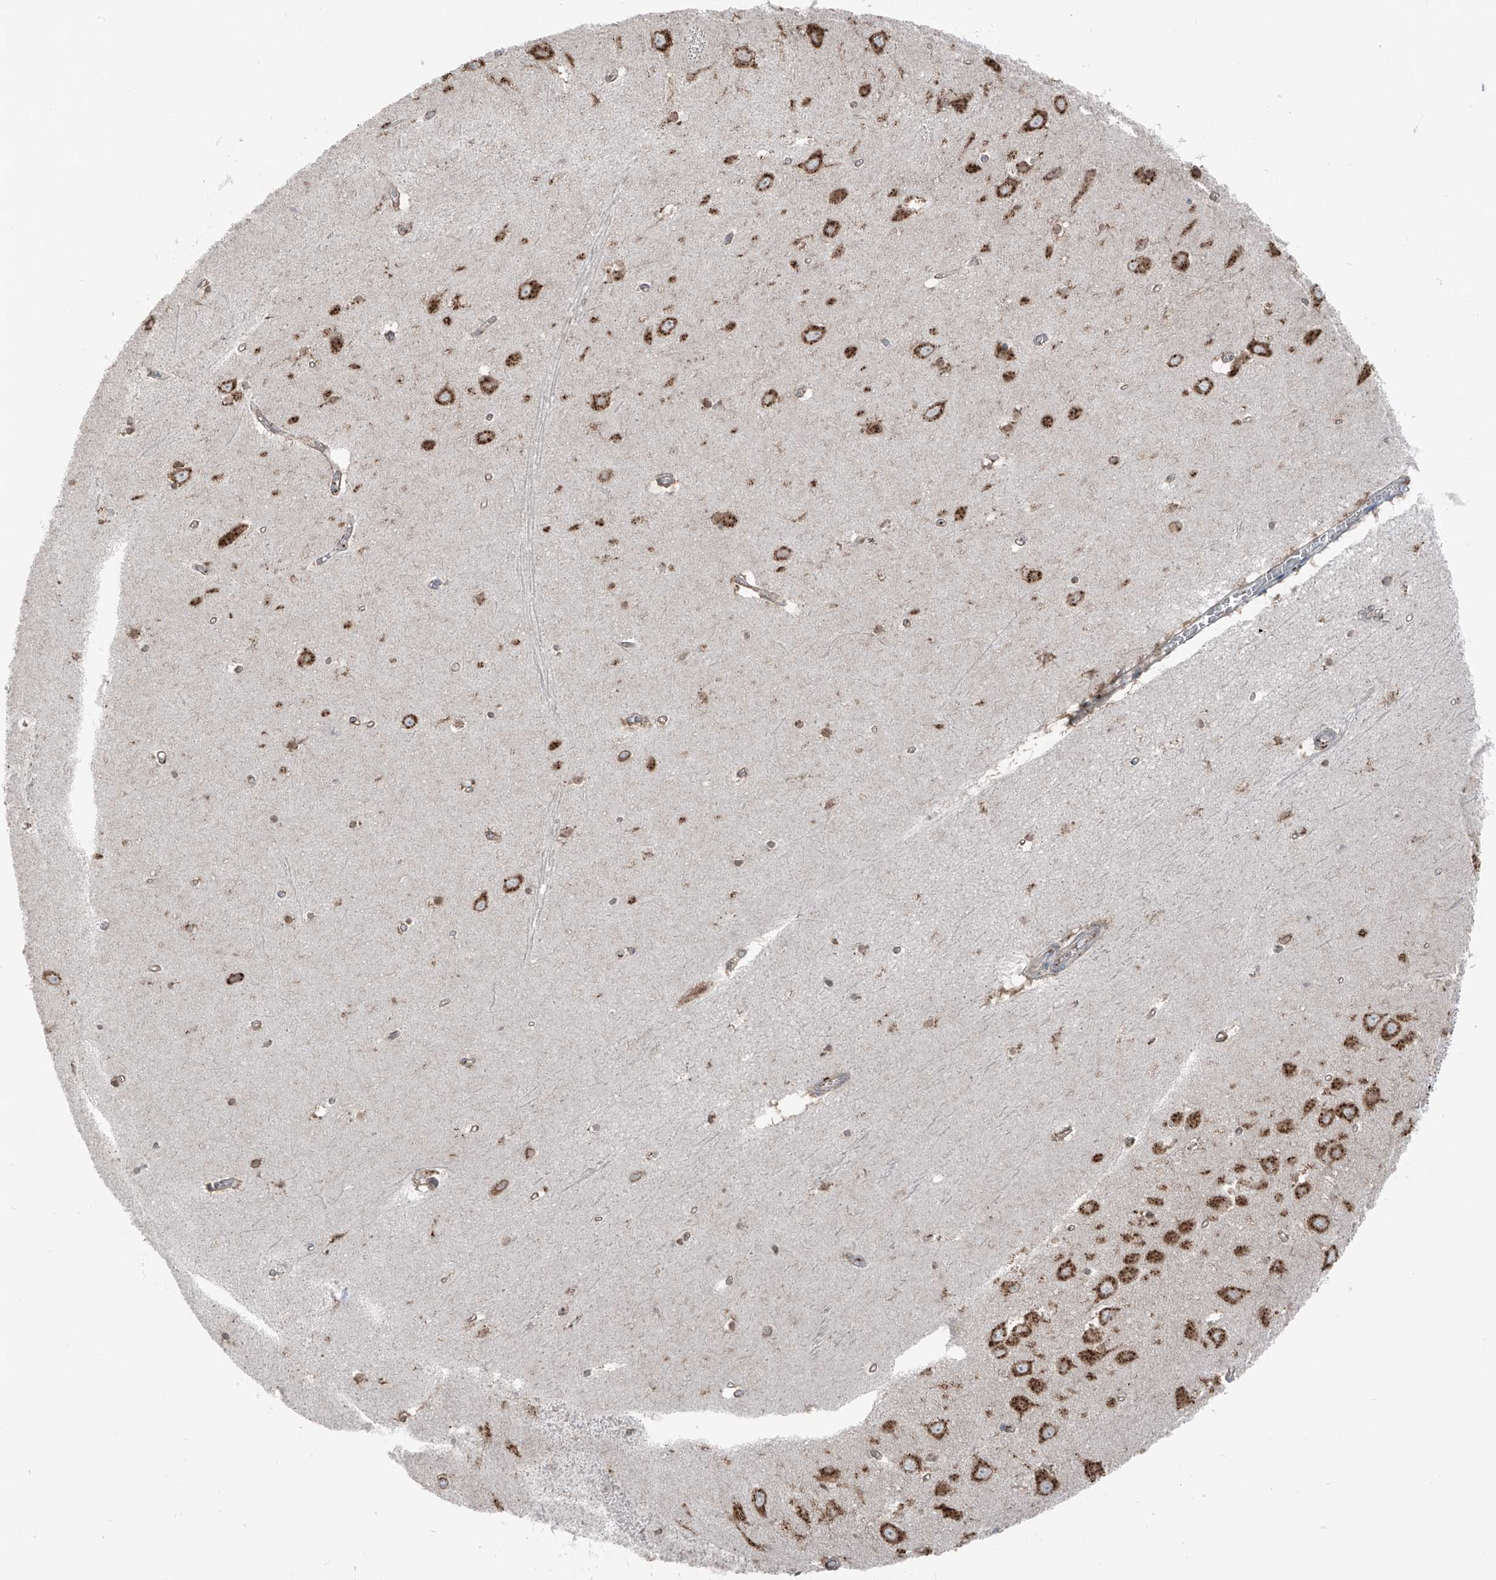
{"staining": {"intensity": "moderate", "quantity": "25%-75%", "location": "cytoplasmic/membranous"}, "tissue": "hippocampus", "cell_type": "Glial cells", "image_type": "normal", "snomed": [{"axis": "morphology", "description": "Normal tissue, NOS"}, {"axis": "topography", "description": "Hippocampus"}], "caption": "This histopathology image shows immunohistochemistry staining of benign human hippocampus, with medium moderate cytoplasmic/membranous expression in approximately 25%-75% of glial cells.", "gene": "ERLEC1", "patient": {"sex": "female", "age": 64}}